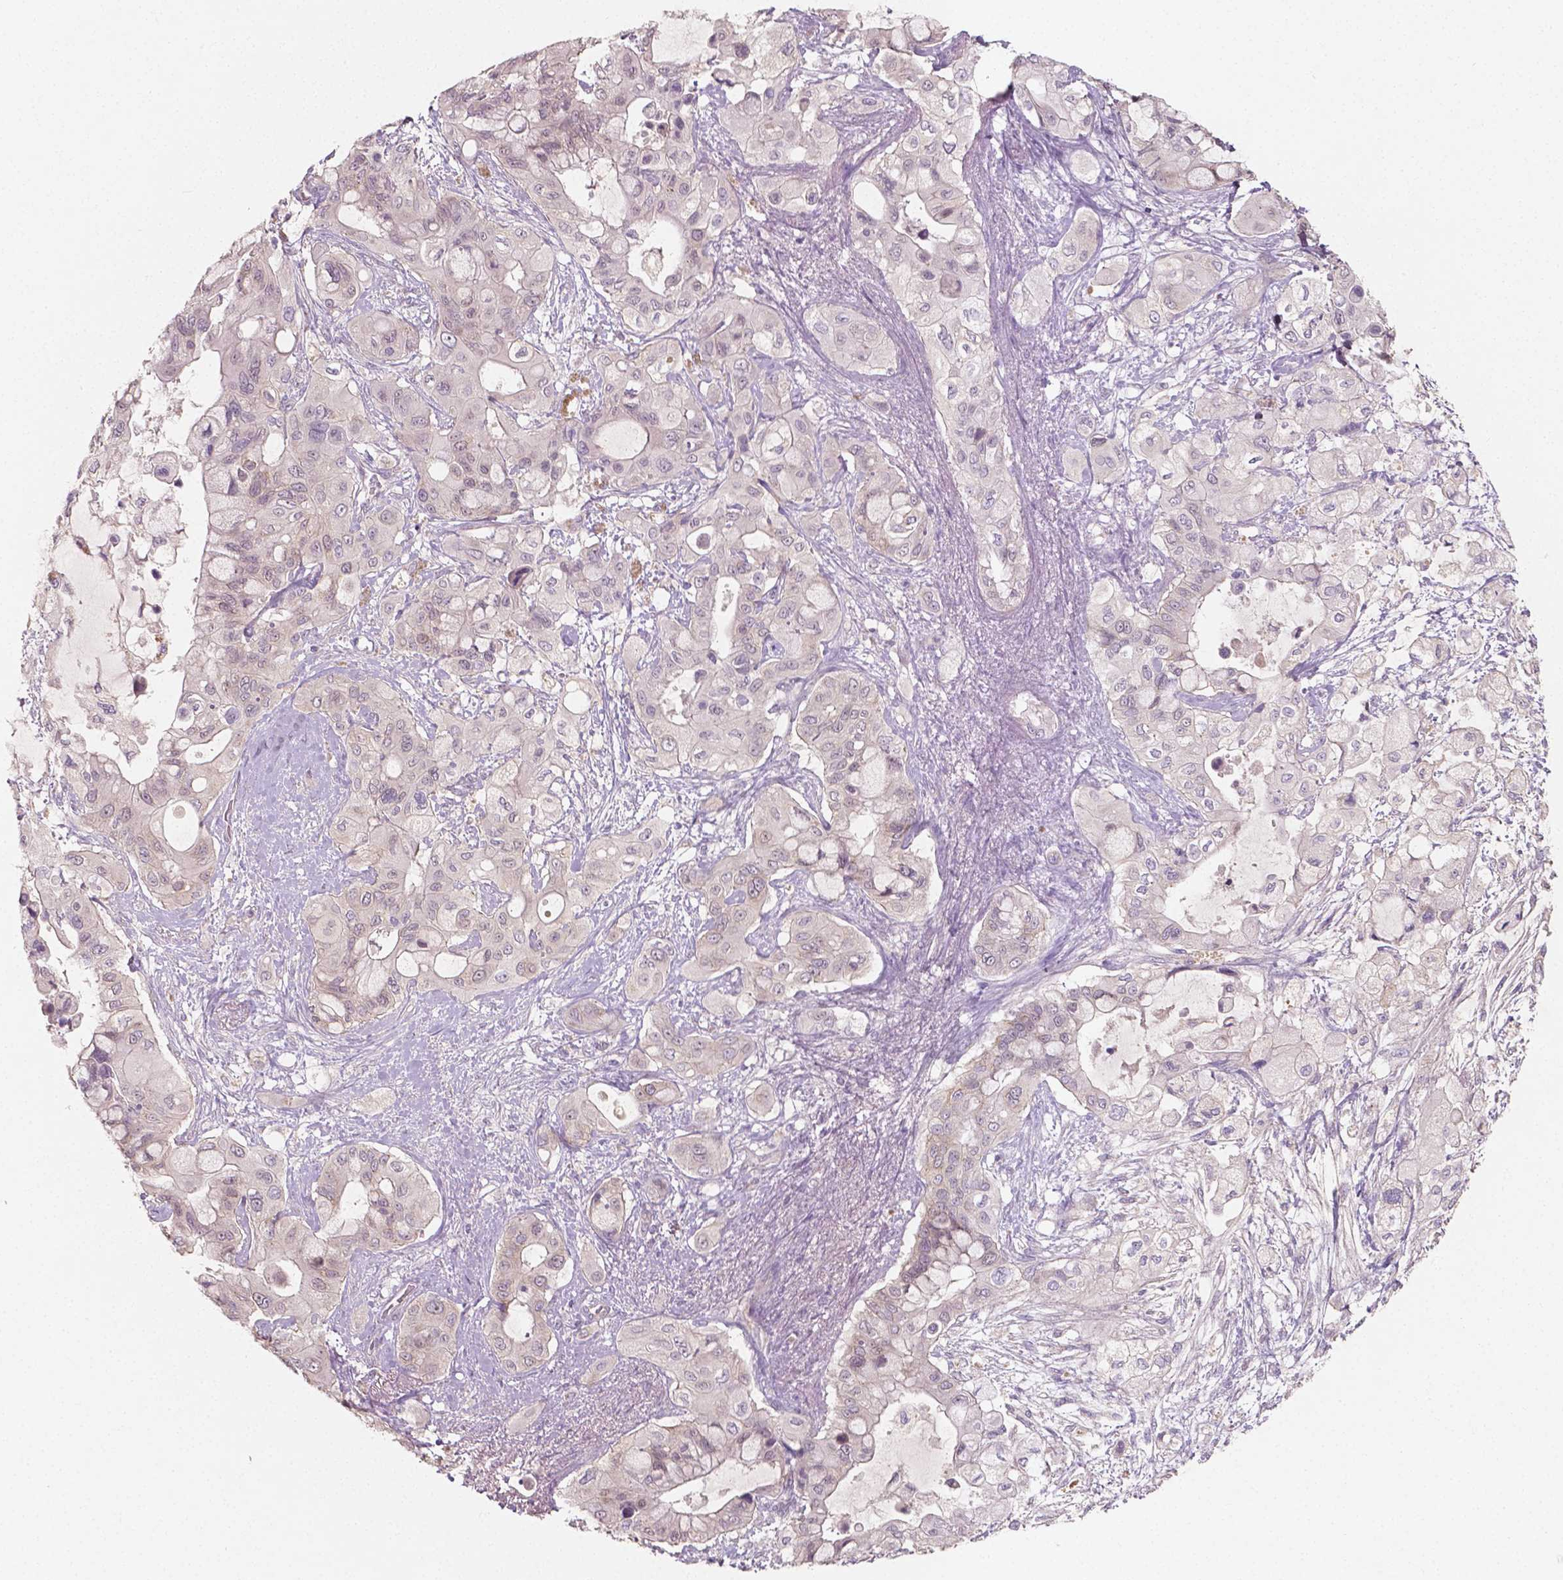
{"staining": {"intensity": "weak", "quantity": "<25%", "location": "nuclear"}, "tissue": "pancreatic cancer", "cell_type": "Tumor cells", "image_type": "cancer", "snomed": [{"axis": "morphology", "description": "Adenocarcinoma, NOS"}, {"axis": "topography", "description": "Pancreas"}], "caption": "An image of human adenocarcinoma (pancreatic) is negative for staining in tumor cells.", "gene": "LSM14B", "patient": {"sex": "male", "age": 71}}